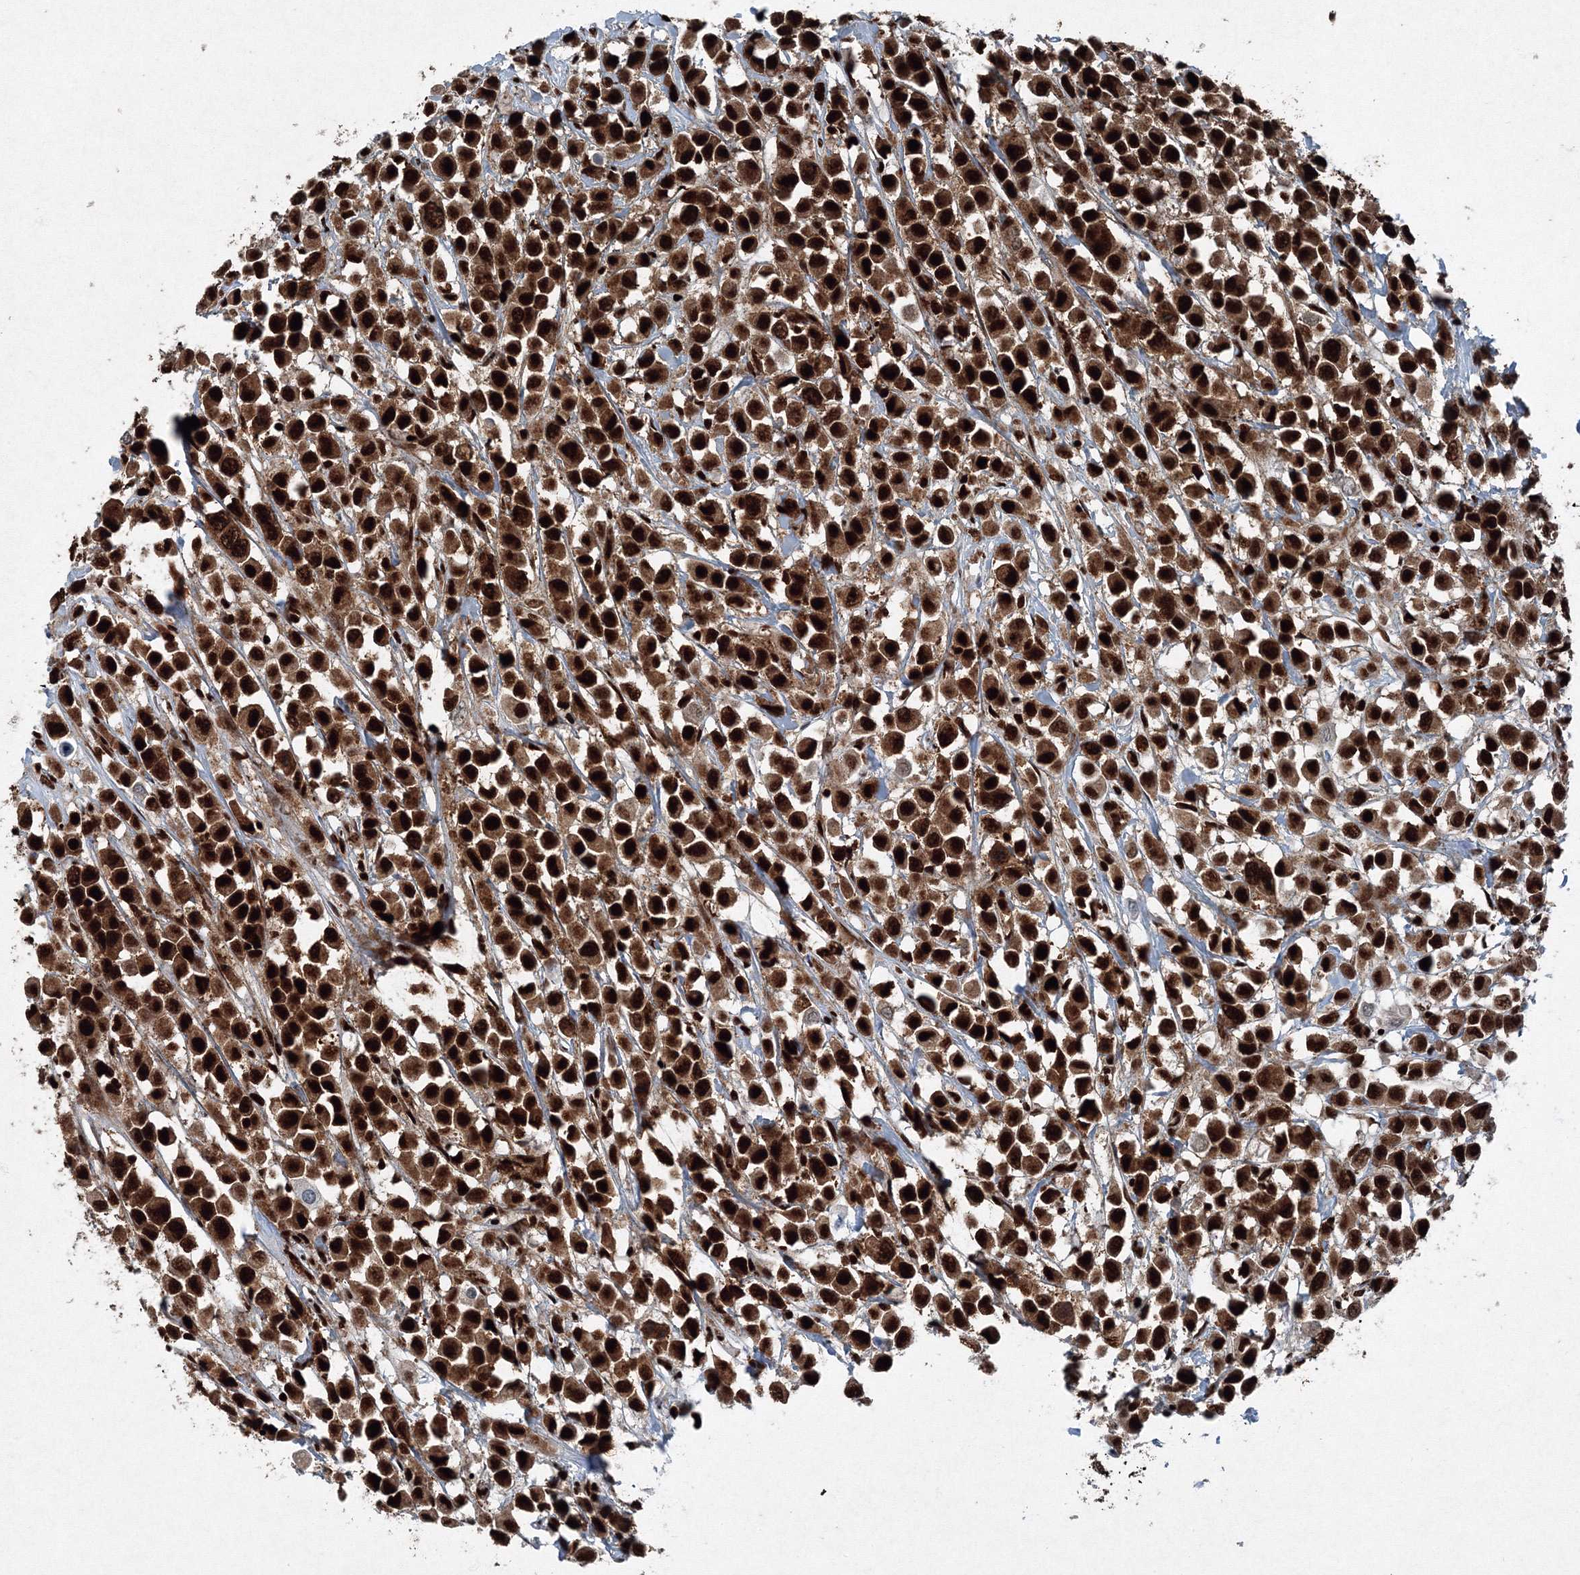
{"staining": {"intensity": "strong", "quantity": ">75%", "location": "cytoplasmic/membranous,nuclear"}, "tissue": "breast cancer", "cell_type": "Tumor cells", "image_type": "cancer", "snomed": [{"axis": "morphology", "description": "Duct carcinoma"}, {"axis": "topography", "description": "Breast"}], "caption": "Immunohistochemistry (DAB) staining of invasive ductal carcinoma (breast) demonstrates strong cytoplasmic/membranous and nuclear protein positivity in approximately >75% of tumor cells.", "gene": "SNRPC", "patient": {"sex": "female", "age": 61}}